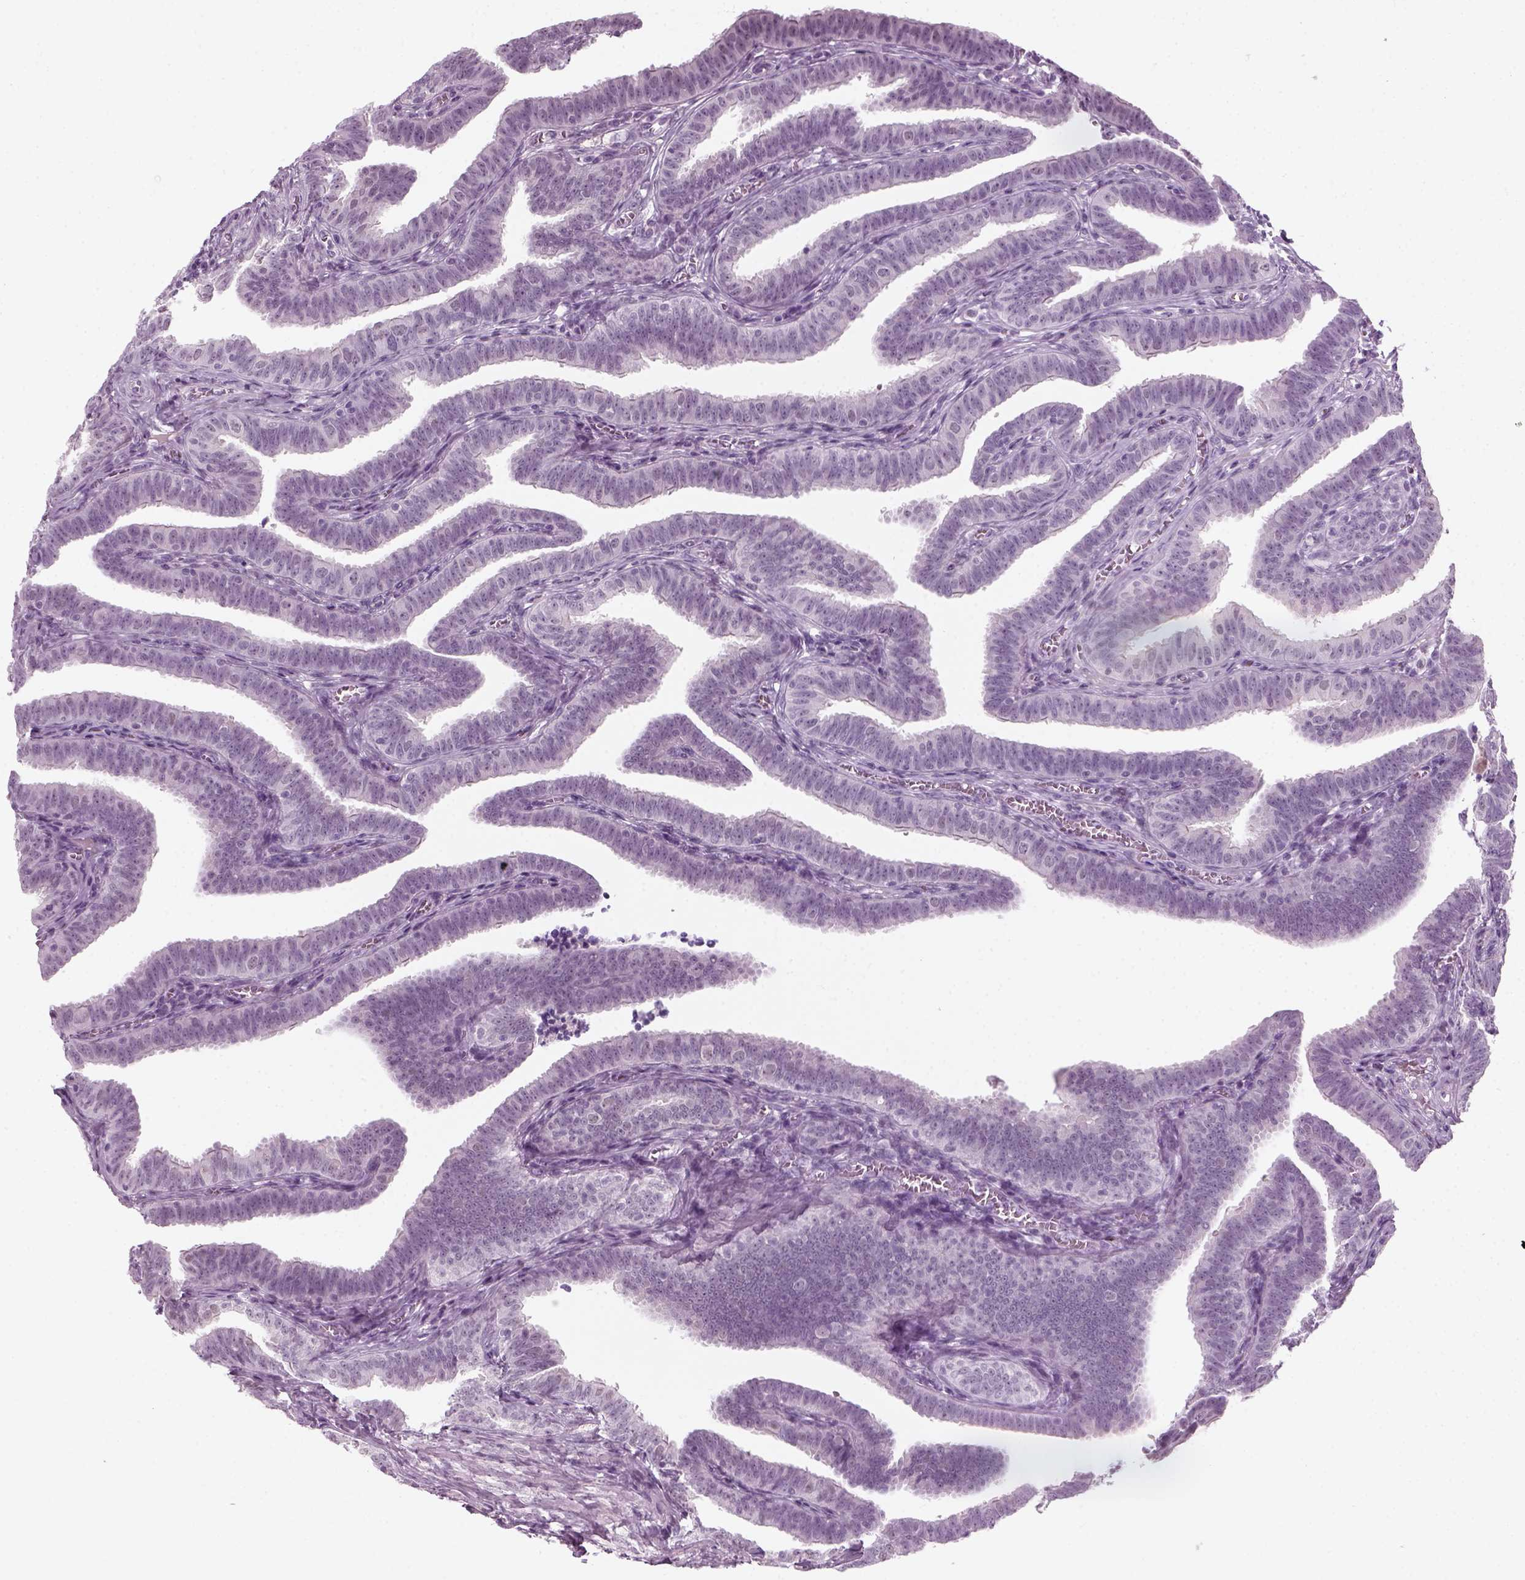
{"staining": {"intensity": "negative", "quantity": "none", "location": "none"}, "tissue": "fallopian tube", "cell_type": "Glandular cells", "image_type": "normal", "snomed": [{"axis": "morphology", "description": "Normal tissue, NOS"}, {"axis": "topography", "description": "Fallopian tube"}], "caption": "High magnification brightfield microscopy of normal fallopian tube stained with DAB (3,3'-diaminobenzidine) (brown) and counterstained with hematoxylin (blue): glandular cells show no significant positivity.", "gene": "KRT75", "patient": {"sex": "female", "age": 25}}